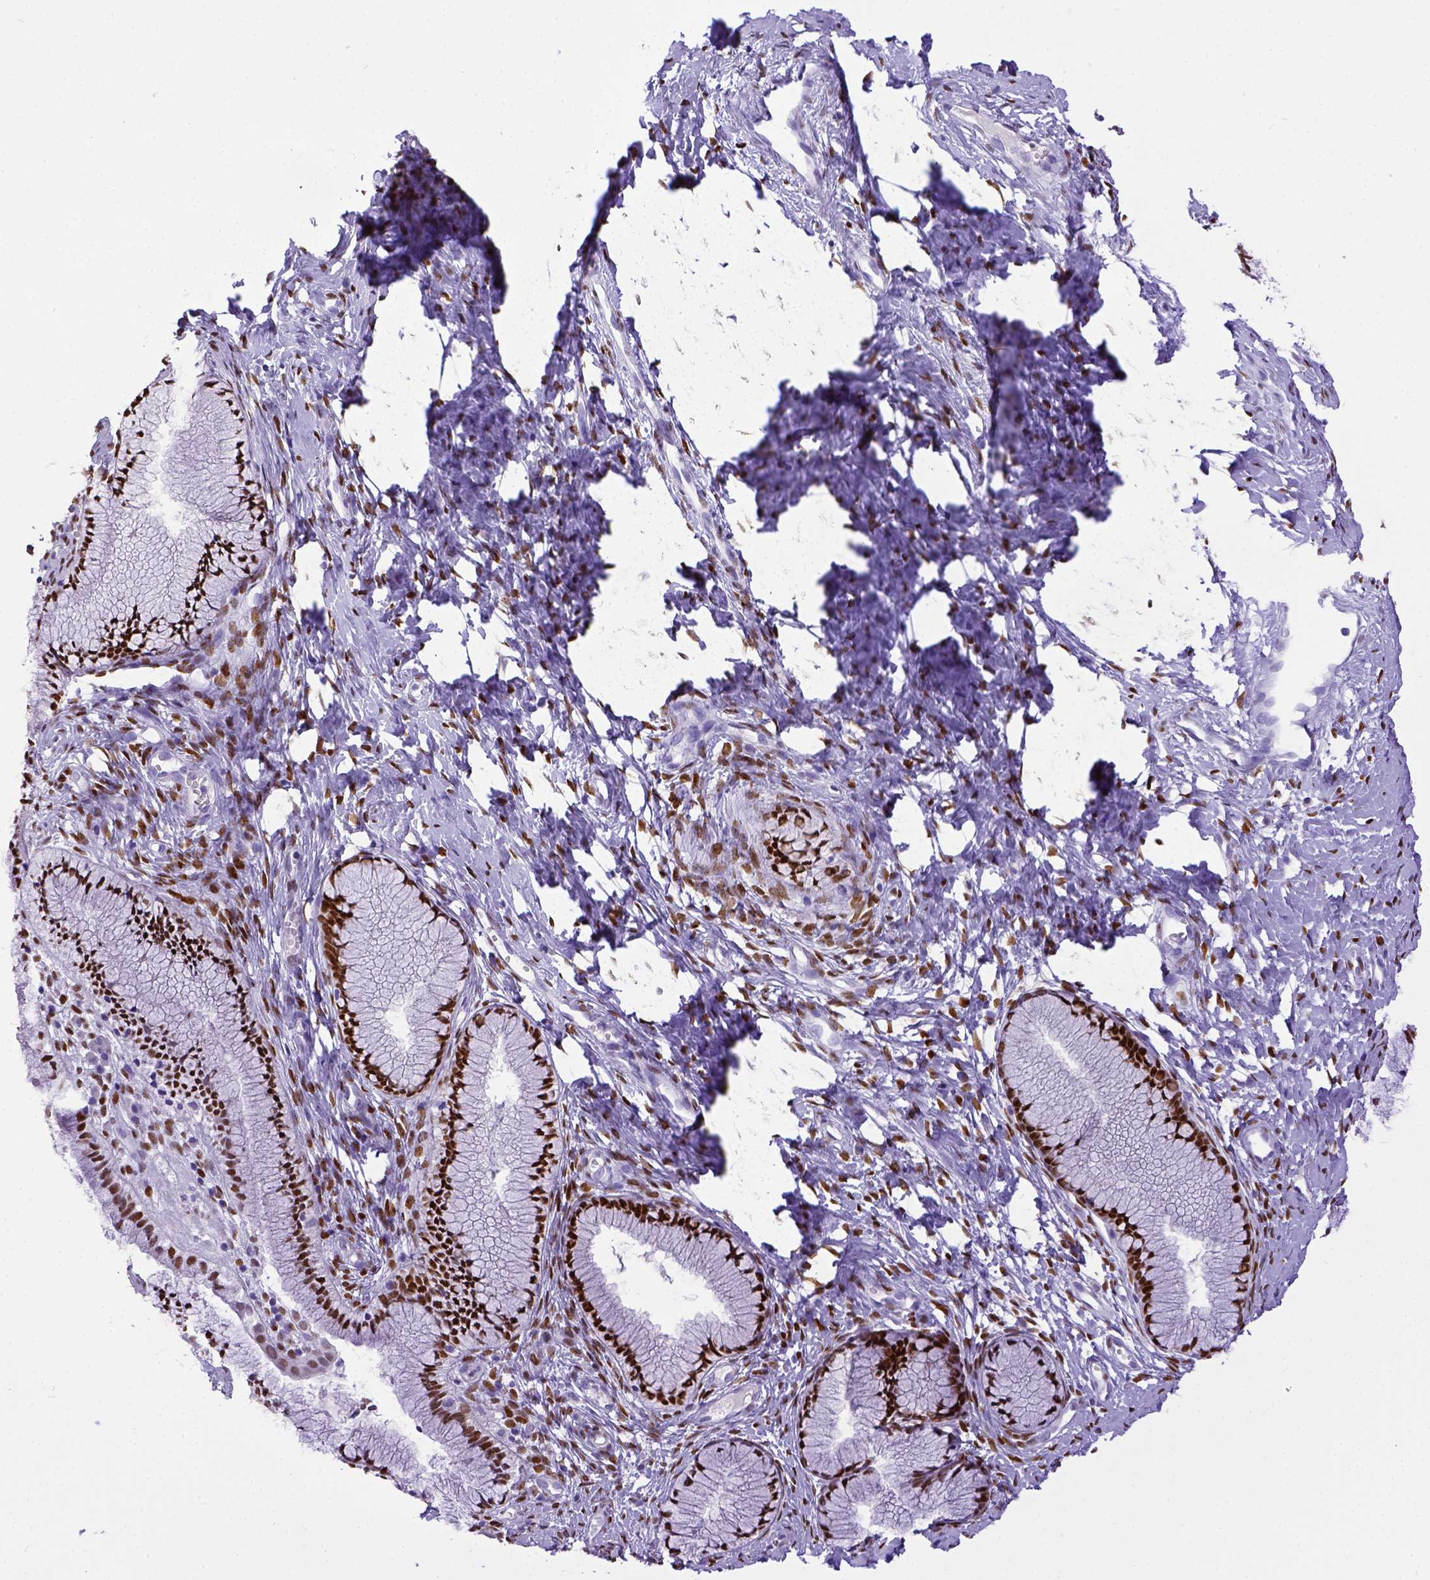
{"staining": {"intensity": "strong", "quantity": "25%-75%", "location": "nuclear"}, "tissue": "cervix", "cell_type": "Glandular cells", "image_type": "normal", "snomed": [{"axis": "morphology", "description": "Normal tissue, NOS"}, {"axis": "topography", "description": "Cervix"}], "caption": "A high-resolution histopathology image shows immunohistochemistry (IHC) staining of benign cervix, which reveals strong nuclear staining in about 25%-75% of glandular cells. (Brightfield microscopy of DAB IHC at high magnification).", "gene": "ESR1", "patient": {"sex": "female", "age": 40}}